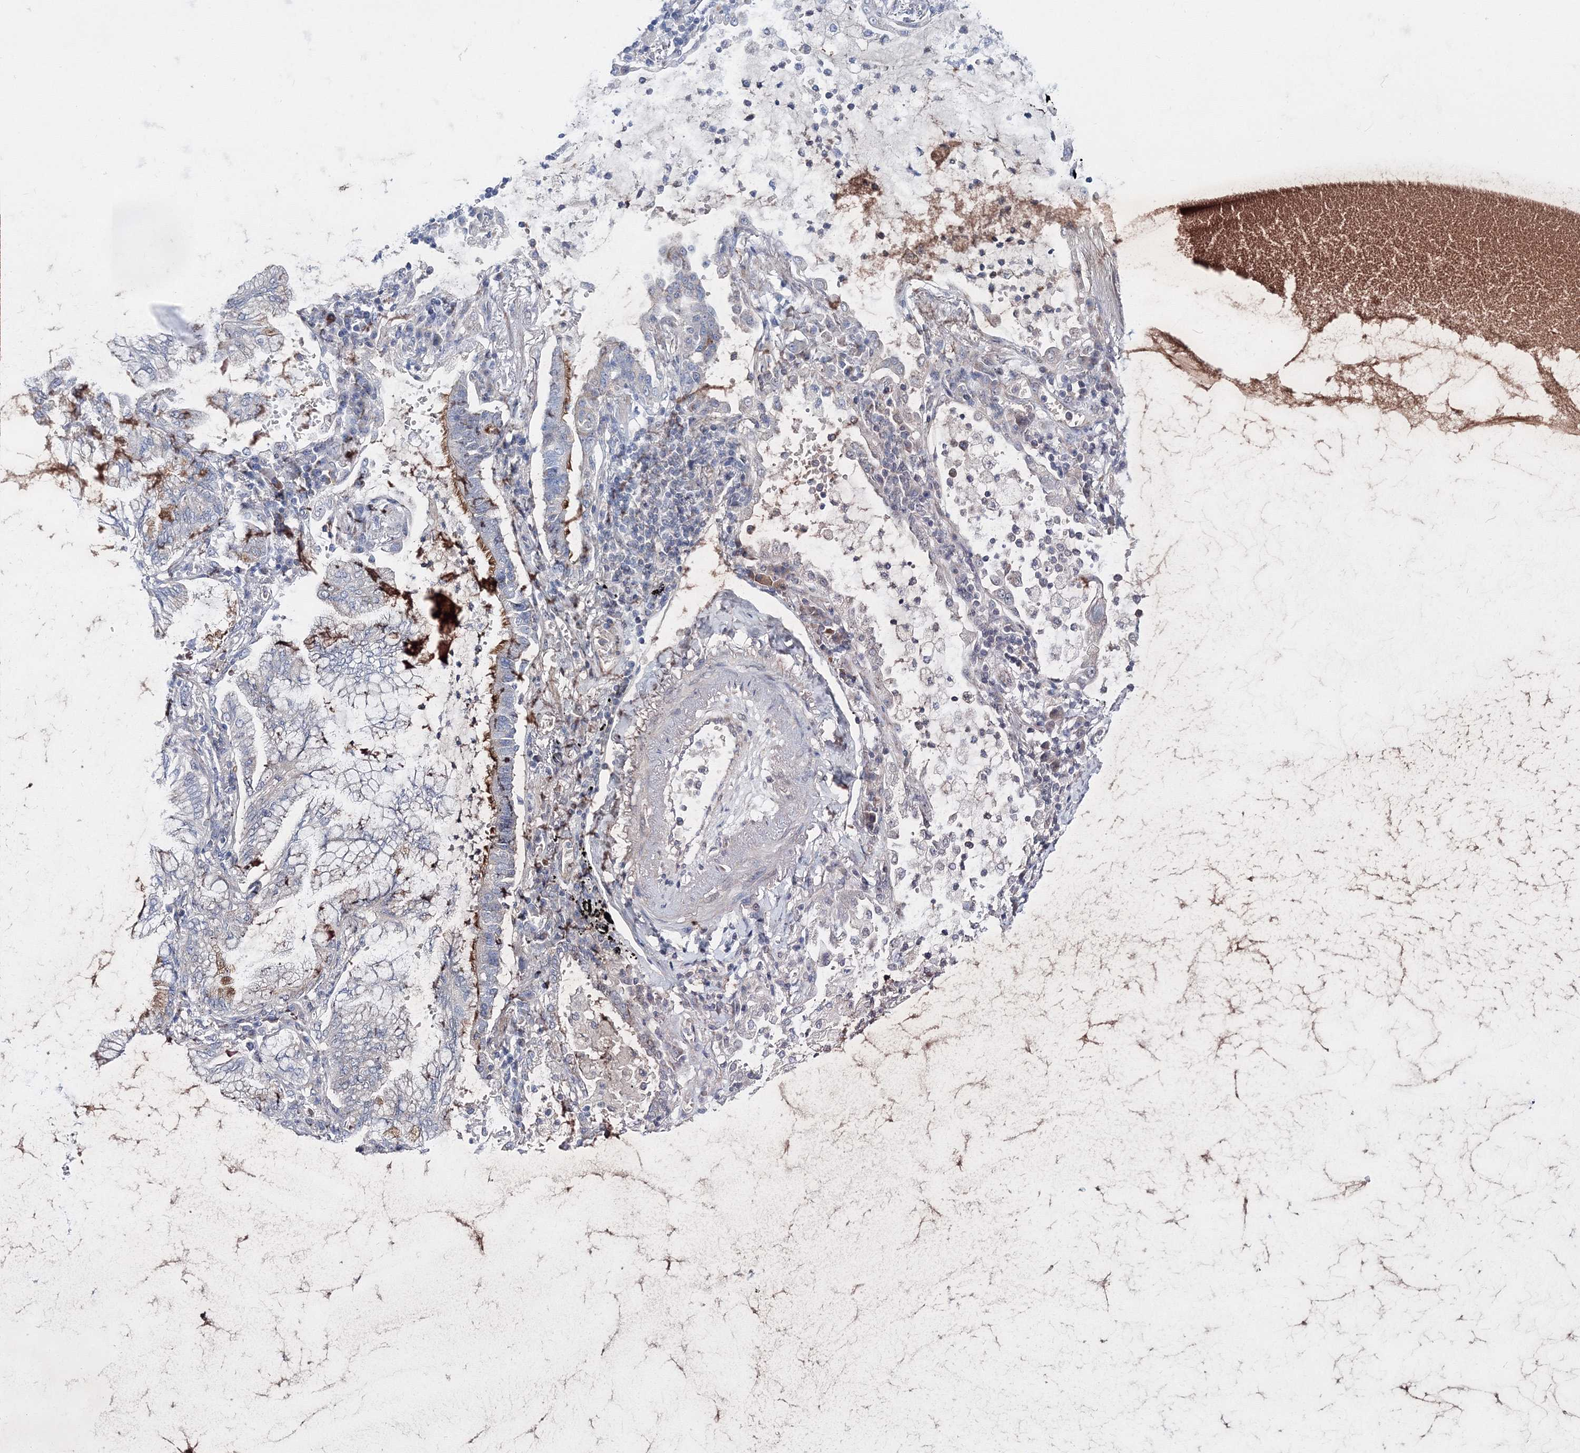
{"staining": {"intensity": "negative", "quantity": "none", "location": "none"}, "tissue": "lung cancer", "cell_type": "Tumor cells", "image_type": "cancer", "snomed": [{"axis": "morphology", "description": "Adenocarcinoma, NOS"}, {"axis": "topography", "description": "Lung"}], "caption": "DAB immunohistochemical staining of lung cancer (adenocarcinoma) reveals no significant staining in tumor cells. Brightfield microscopy of immunohistochemistry (IHC) stained with DAB (brown) and hematoxylin (blue), captured at high magnification.", "gene": "ARHGAP32", "patient": {"sex": "female", "age": 70}}